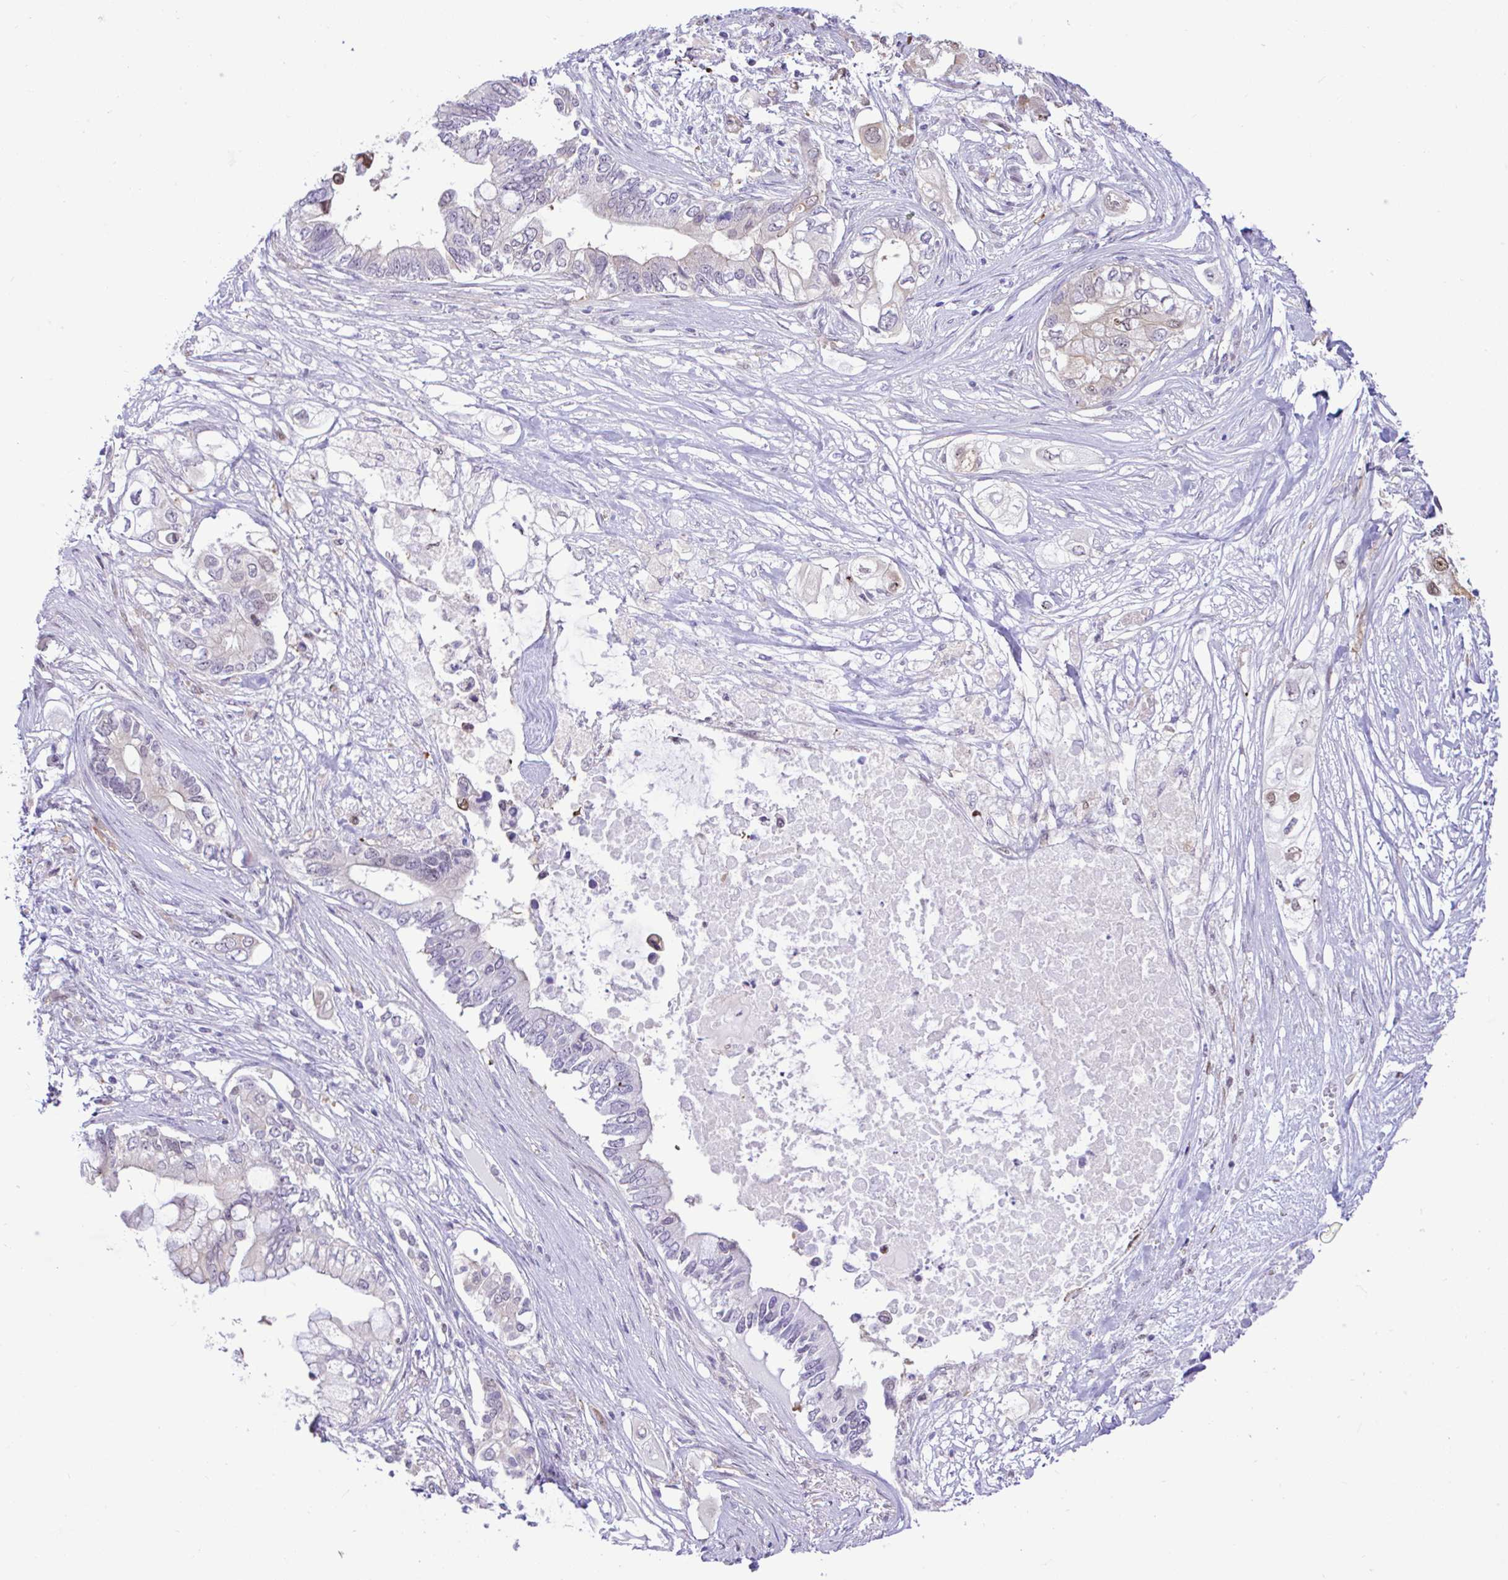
{"staining": {"intensity": "negative", "quantity": "none", "location": "none"}, "tissue": "pancreatic cancer", "cell_type": "Tumor cells", "image_type": "cancer", "snomed": [{"axis": "morphology", "description": "Adenocarcinoma, NOS"}, {"axis": "topography", "description": "Pancreas"}], "caption": "There is no significant expression in tumor cells of adenocarcinoma (pancreatic).", "gene": "ZNF485", "patient": {"sex": "female", "age": 63}}